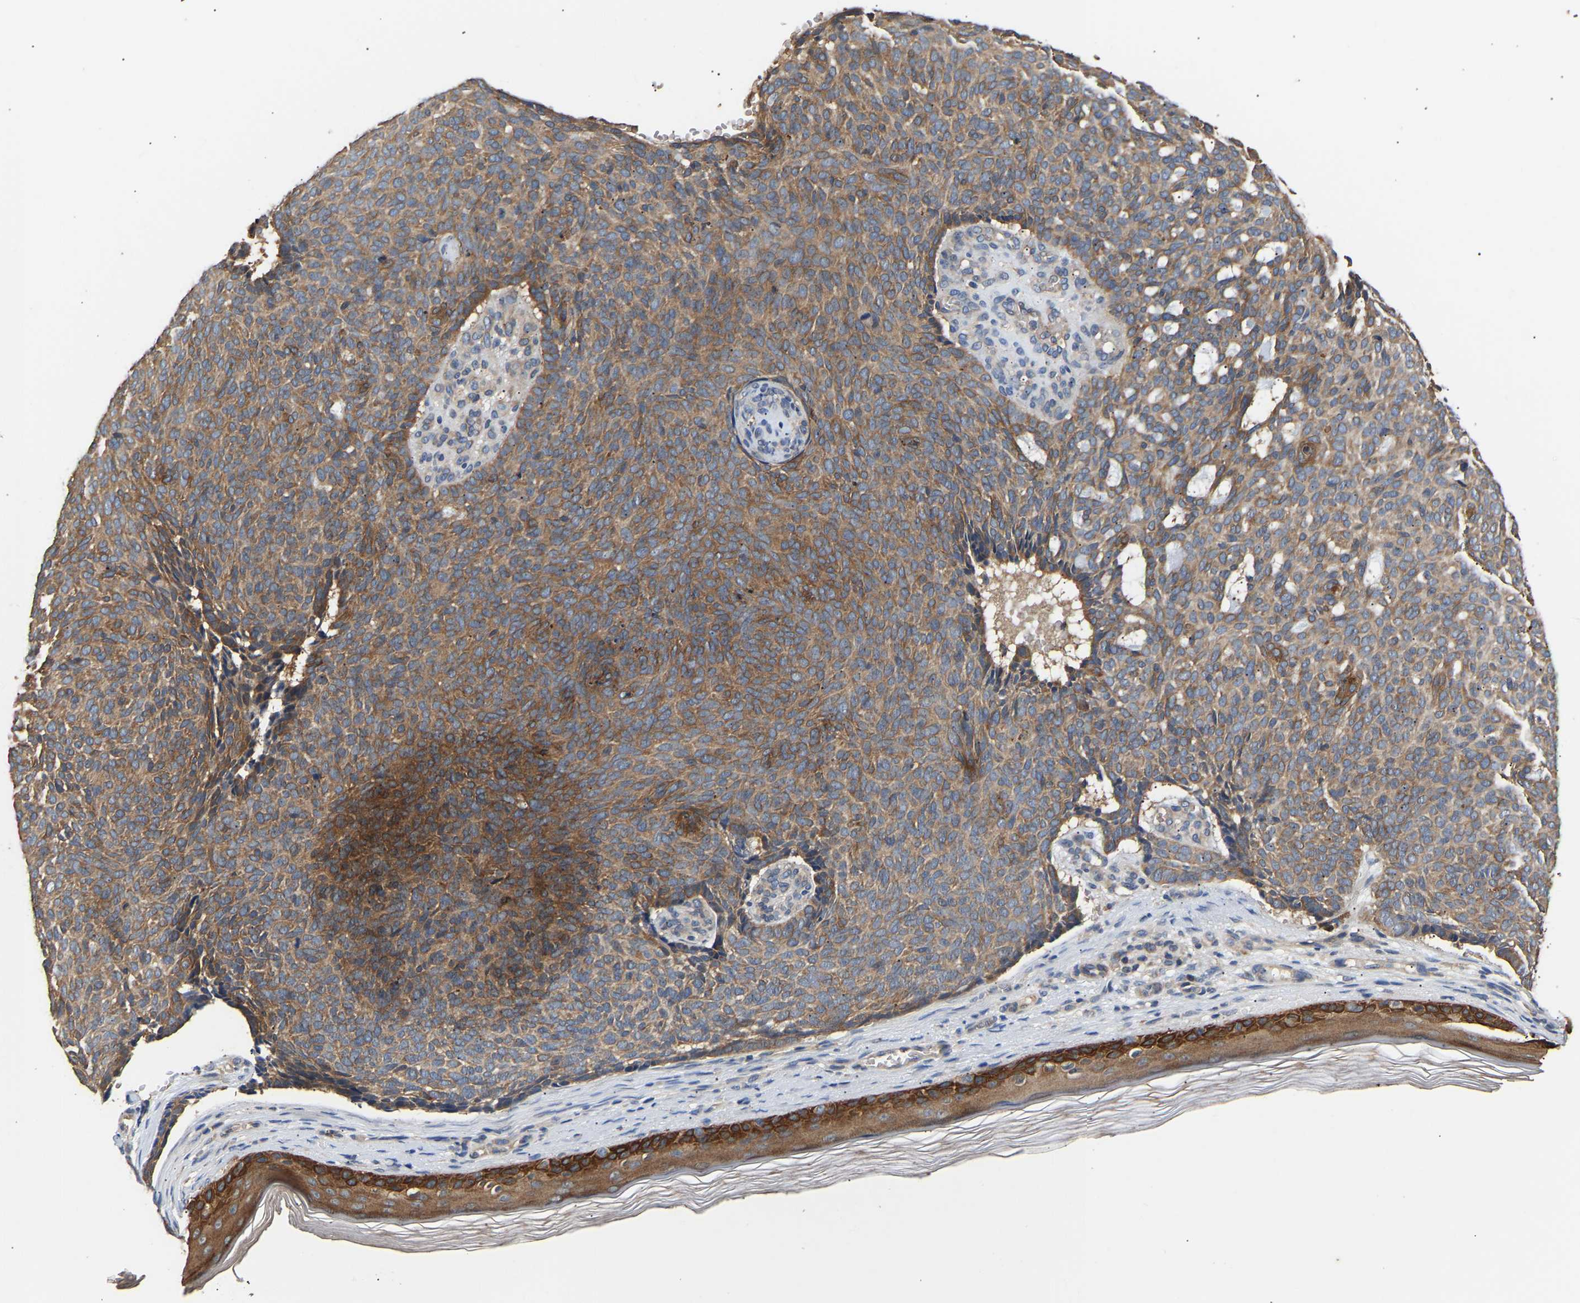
{"staining": {"intensity": "moderate", "quantity": ">75%", "location": "cytoplasmic/membranous"}, "tissue": "skin cancer", "cell_type": "Tumor cells", "image_type": "cancer", "snomed": [{"axis": "morphology", "description": "Basal cell carcinoma"}, {"axis": "topography", "description": "Skin"}], "caption": "Immunohistochemical staining of human skin cancer (basal cell carcinoma) shows medium levels of moderate cytoplasmic/membranous expression in approximately >75% of tumor cells.", "gene": "LRBA", "patient": {"sex": "male", "age": 61}}